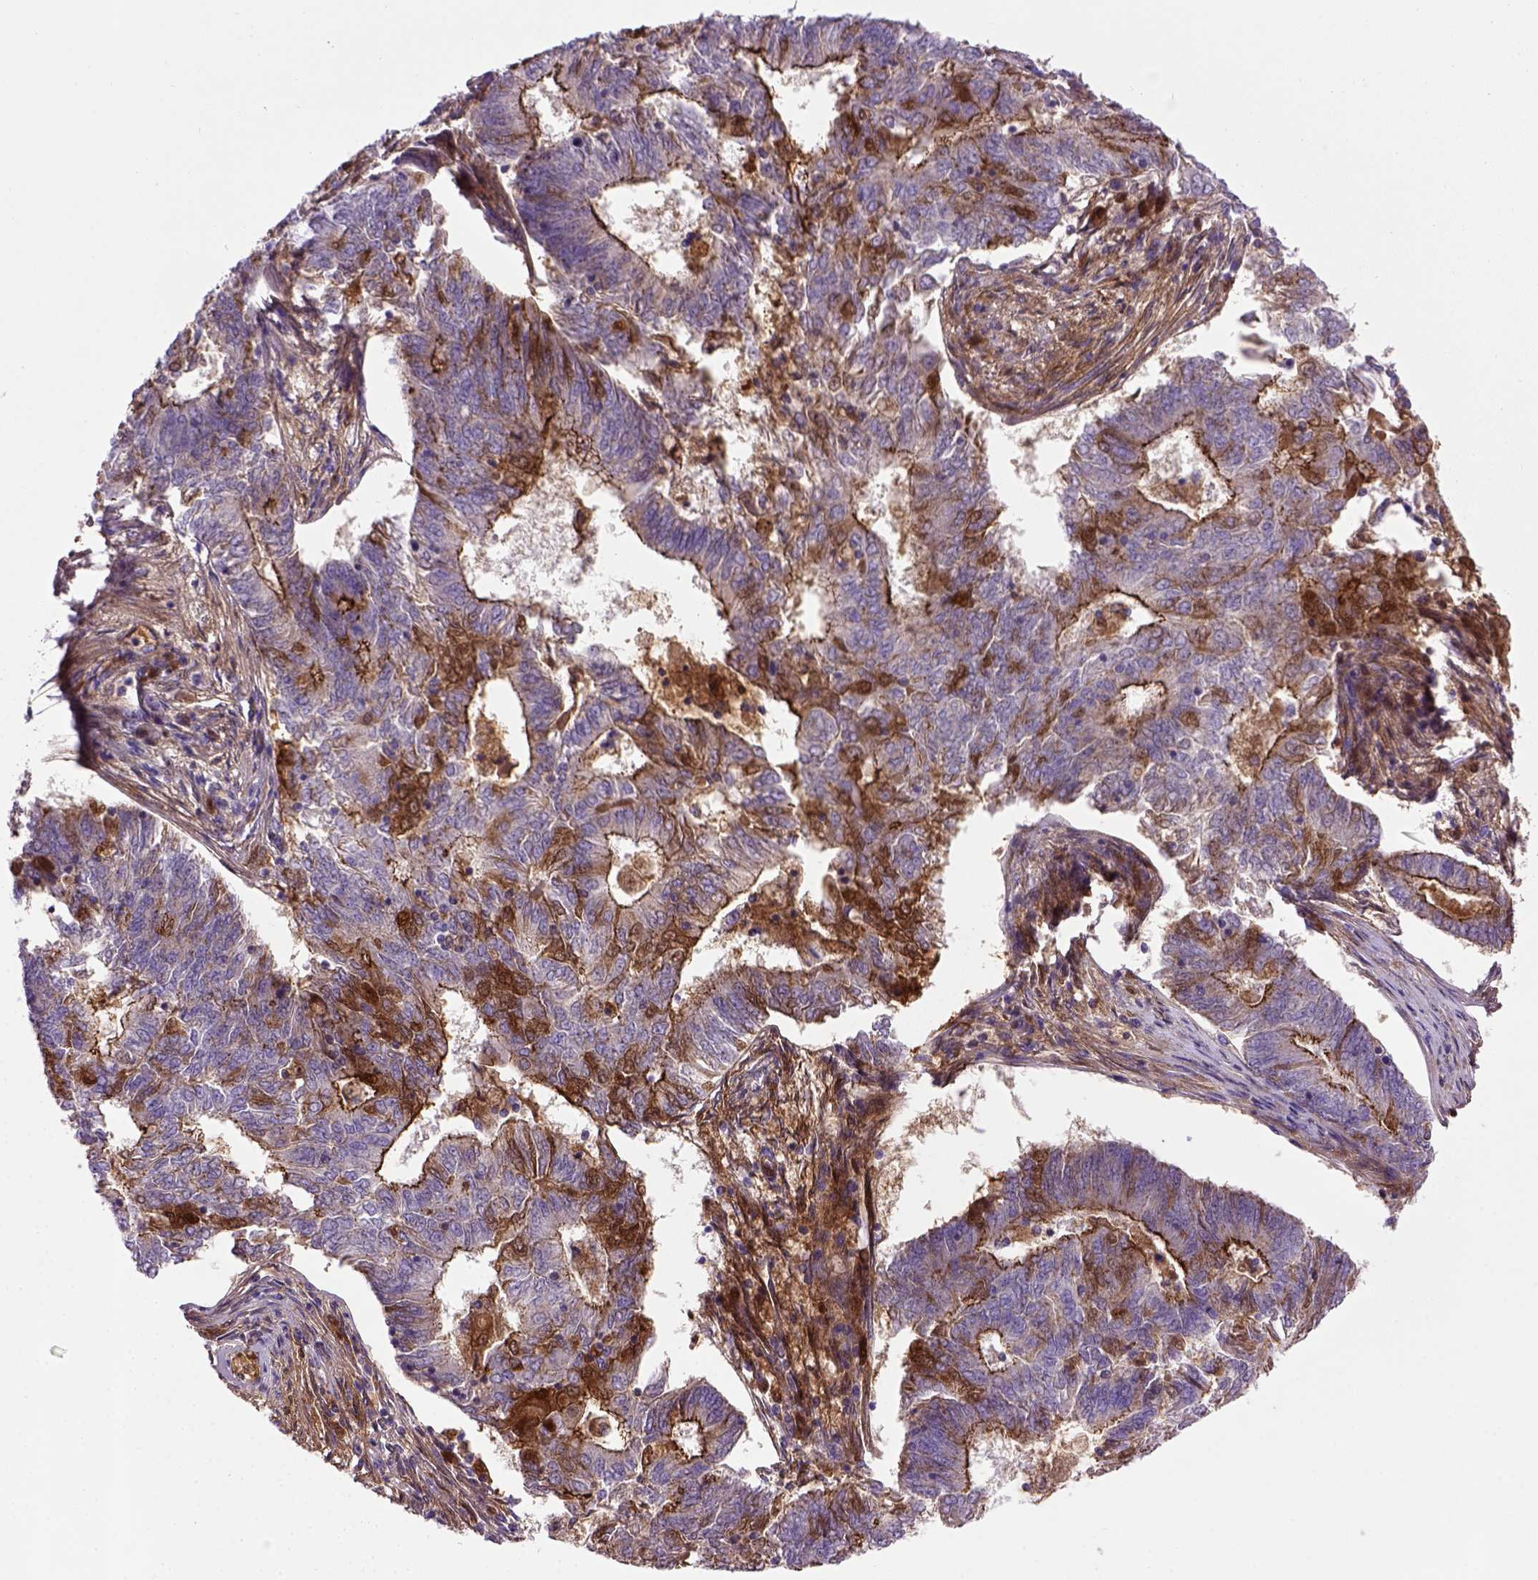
{"staining": {"intensity": "strong", "quantity": "25%-75%", "location": "cytoplasmic/membranous"}, "tissue": "endometrial cancer", "cell_type": "Tumor cells", "image_type": "cancer", "snomed": [{"axis": "morphology", "description": "Adenocarcinoma, NOS"}, {"axis": "topography", "description": "Endometrium"}], "caption": "Immunohistochemistry micrograph of human endometrial adenocarcinoma stained for a protein (brown), which reveals high levels of strong cytoplasmic/membranous positivity in about 25%-75% of tumor cells.", "gene": "CDH1", "patient": {"sex": "female", "age": 62}}